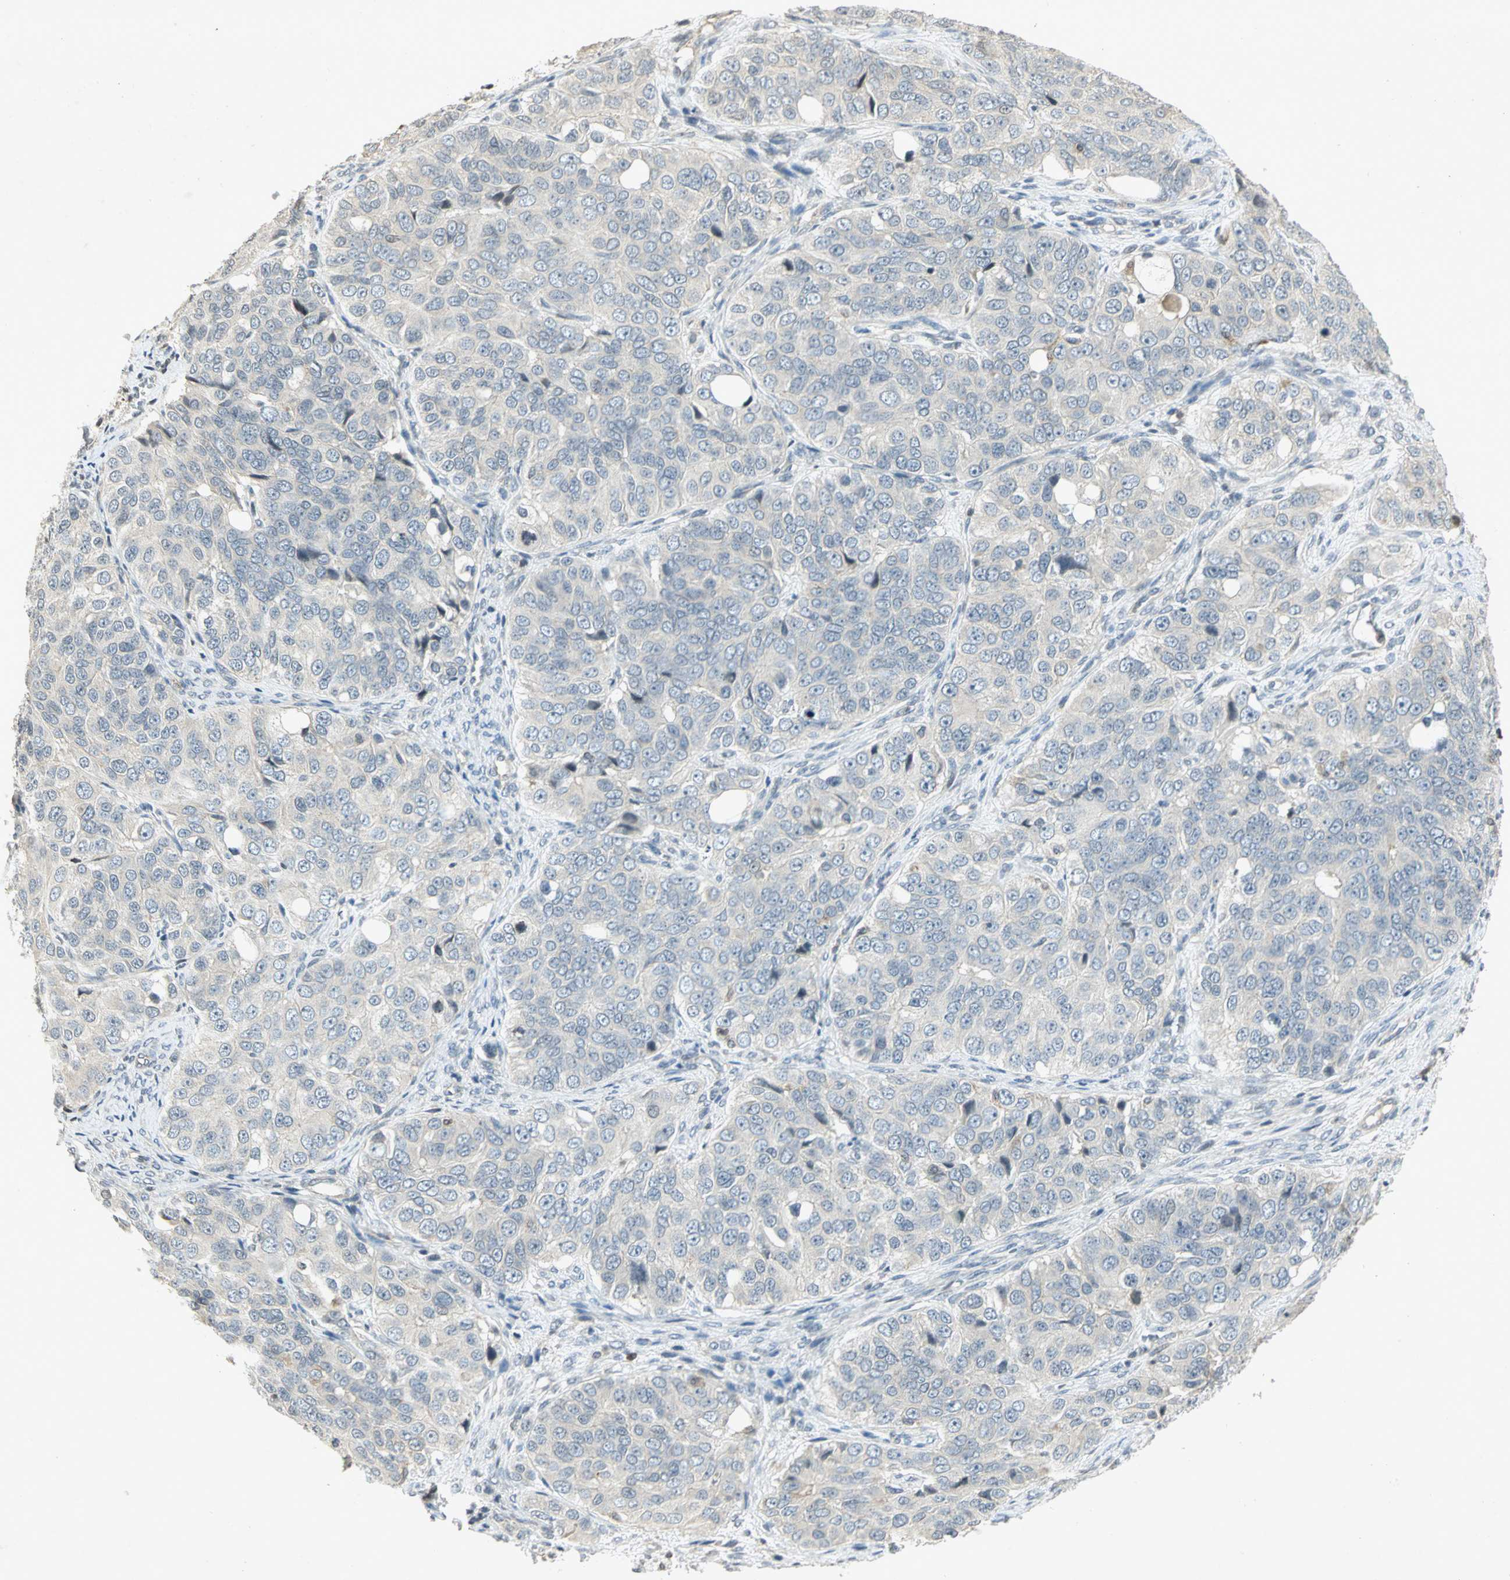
{"staining": {"intensity": "negative", "quantity": "none", "location": "none"}, "tissue": "ovarian cancer", "cell_type": "Tumor cells", "image_type": "cancer", "snomed": [{"axis": "morphology", "description": "Carcinoma, endometroid"}, {"axis": "topography", "description": "Ovary"}], "caption": "A micrograph of ovarian endometroid carcinoma stained for a protein demonstrates no brown staining in tumor cells.", "gene": "IL16", "patient": {"sex": "female", "age": 51}}